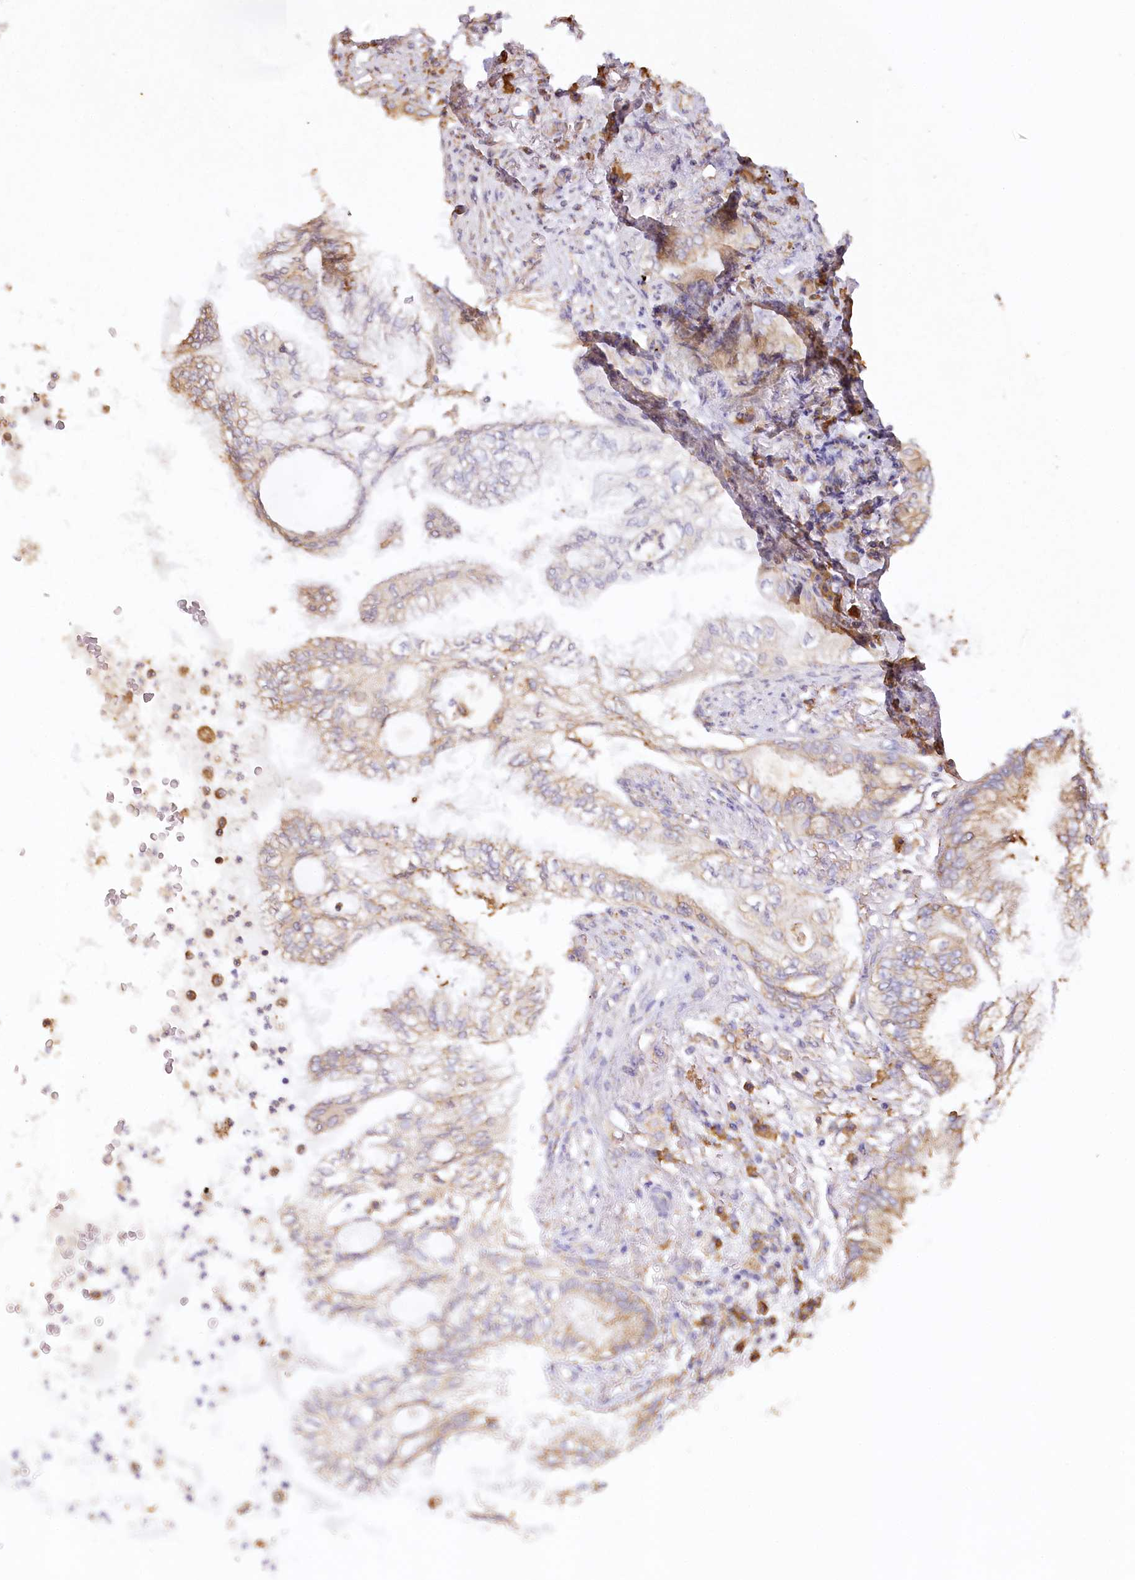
{"staining": {"intensity": "weak", "quantity": "25%-75%", "location": "cytoplasmic/membranous"}, "tissue": "lung cancer", "cell_type": "Tumor cells", "image_type": "cancer", "snomed": [{"axis": "morphology", "description": "Adenocarcinoma, NOS"}, {"axis": "topography", "description": "Lung"}], "caption": "High-power microscopy captured an IHC histopathology image of adenocarcinoma (lung), revealing weak cytoplasmic/membranous expression in about 25%-75% of tumor cells.", "gene": "ACAP2", "patient": {"sex": "female", "age": 70}}